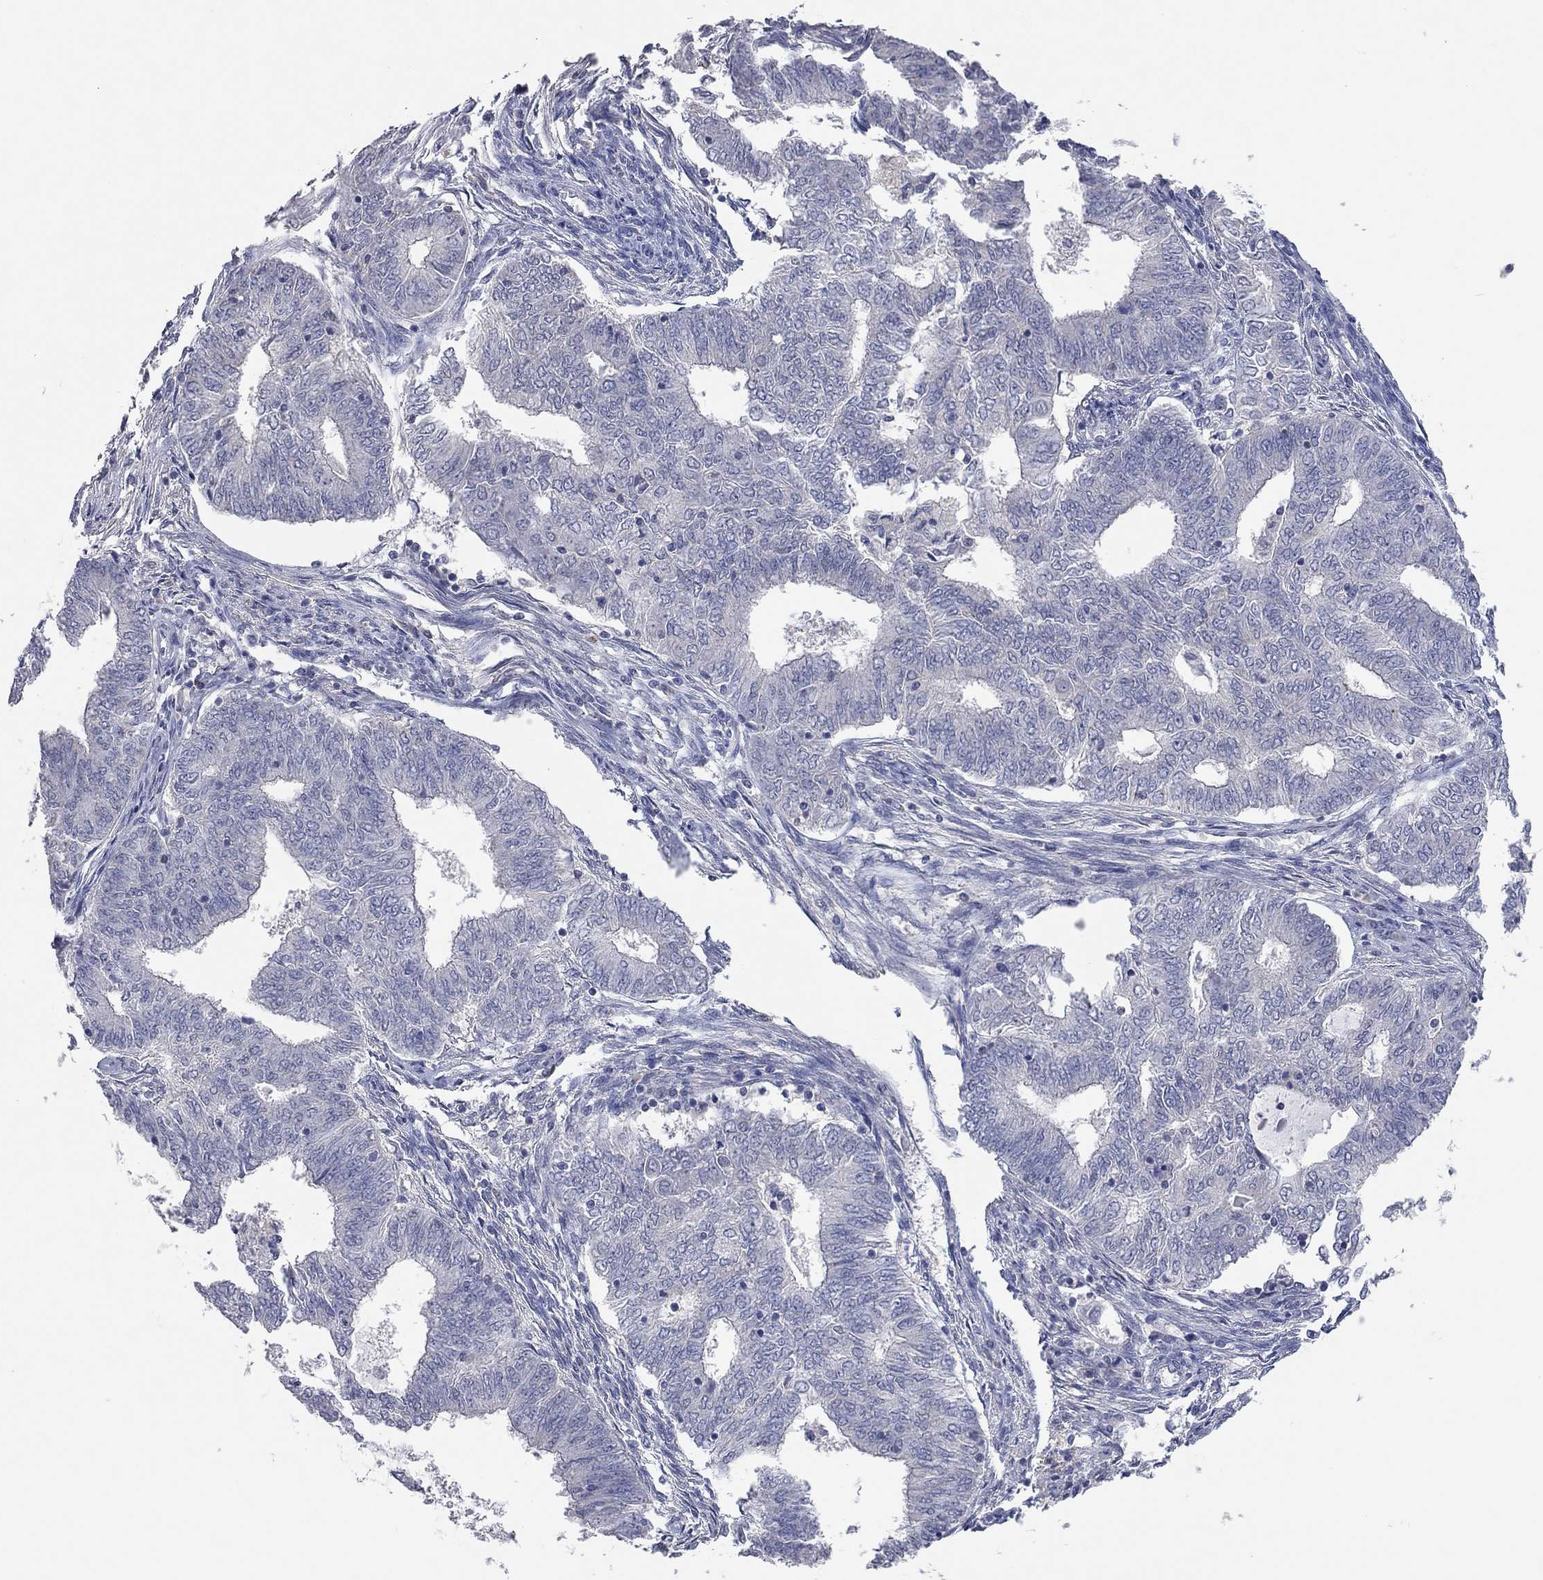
{"staining": {"intensity": "negative", "quantity": "none", "location": "none"}, "tissue": "endometrial cancer", "cell_type": "Tumor cells", "image_type": "cancer", "snomed": [{"axis": "morphology", "description": "Adenocarcinoma, NOS"}, {"axis": "topography", "description": "Endometrium"}], "caption": "An immunohistochemistry (IHC) histopathology image of endometrial cancer (adenocarcinoma) is shown. There is no staining in tumor cells of endometrial cancer (adenocarcinoma). (DAB IHC with hematoxylin counter stain).", "gene": "MMP13", "patient": {"sex": "female", "age": 62}}